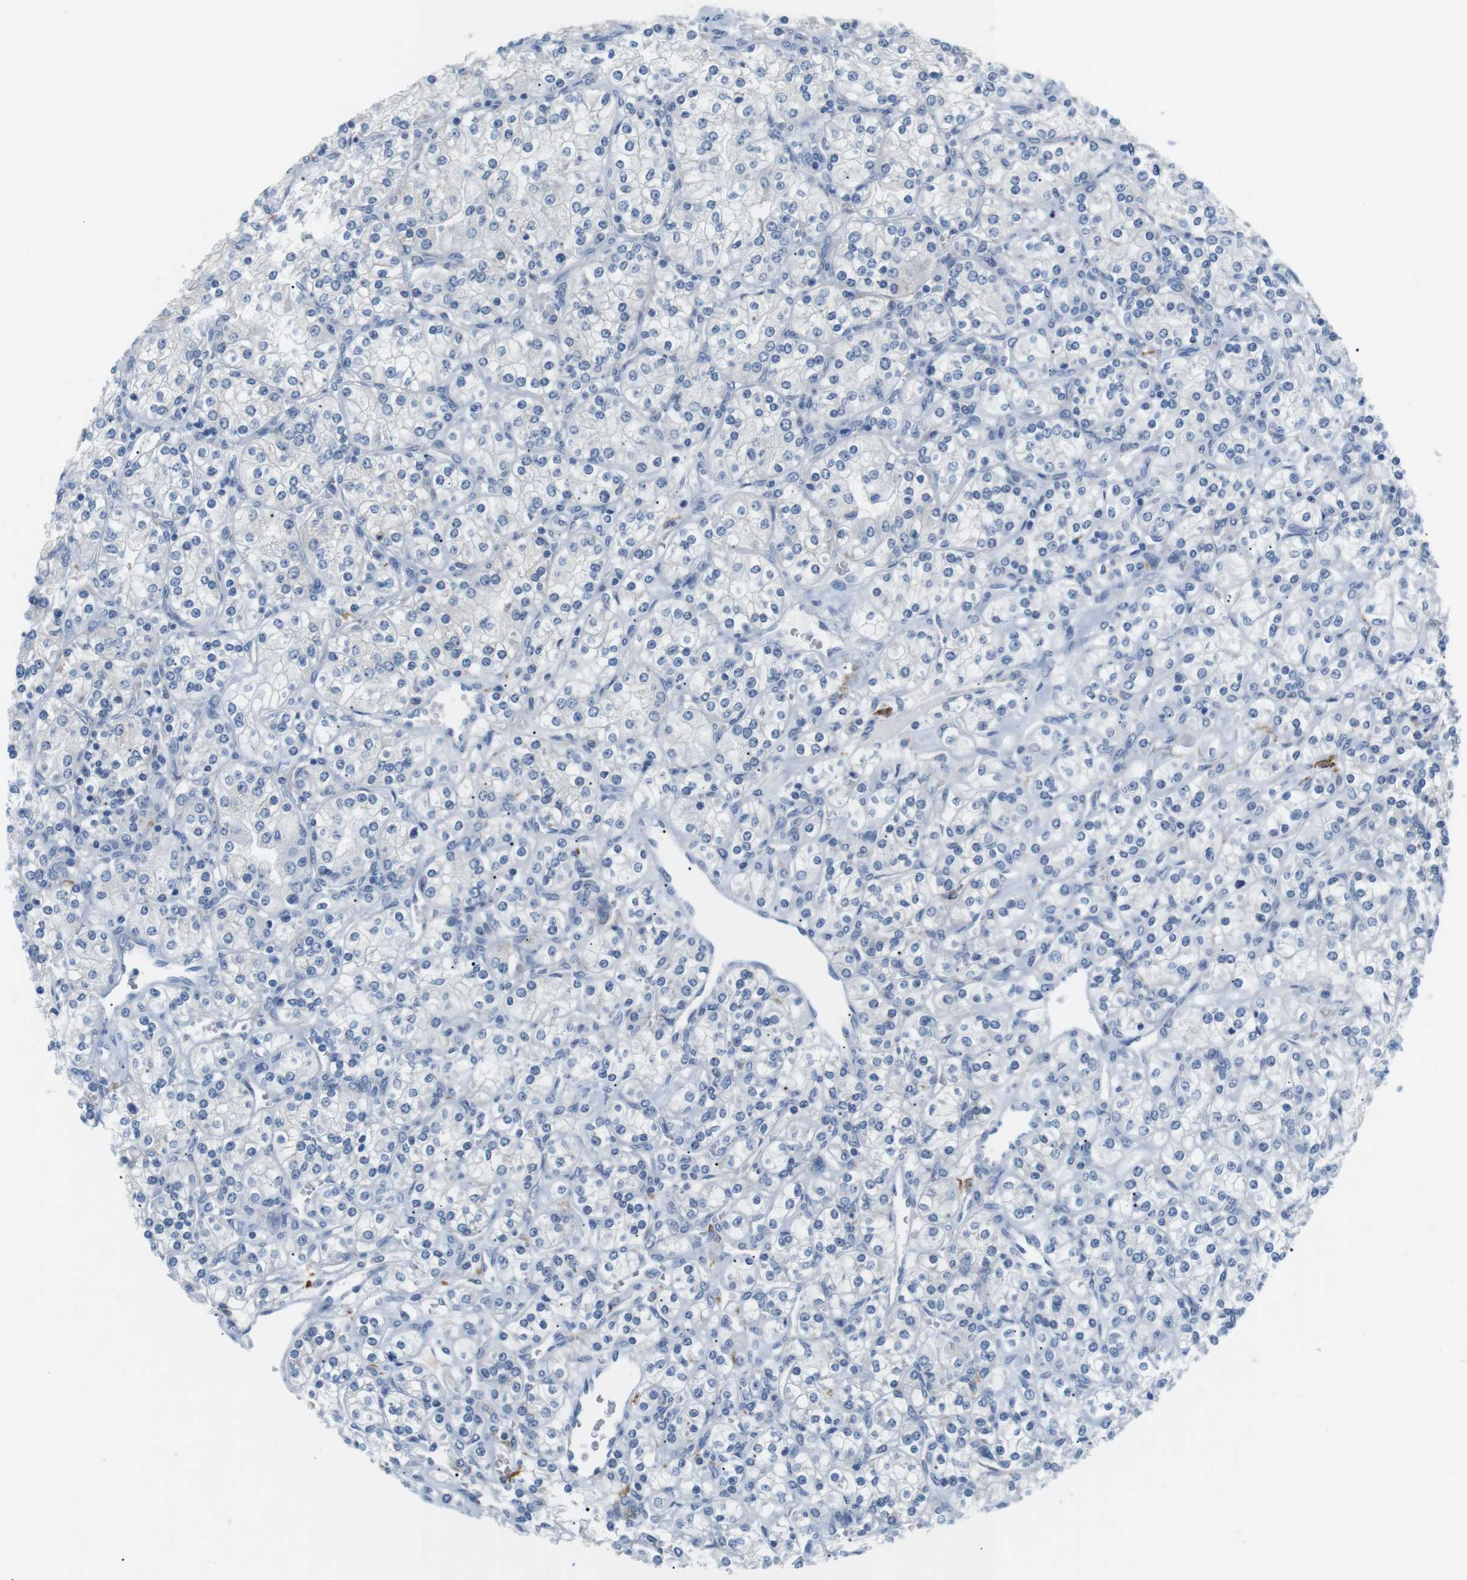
{"staining": {"intensity": "negative", "quantity": "none", "location": "none"}, "tissue": "renal cancer", "cell_type": "Tumor cells", "image_type": "cancer", "snomed": [{"axis": "morphology", "description": "Adenocarcinoma, NOS"}, {"axis": "topography", "description": "Kidney"}], "caption": "Renal cancer (adenocarcinoma) was stained to show a protein in brown. There is no significant expression in tumor cells. The staining was performed using DAB (3,3'-diaminobenzidine) to visualize the protein expression in brown, while the nuclei were stained in blue with hematoxylin (Magnification: 20x).", "gene": "FCGRT", "patient": {"sex": "male", "age": 77}}